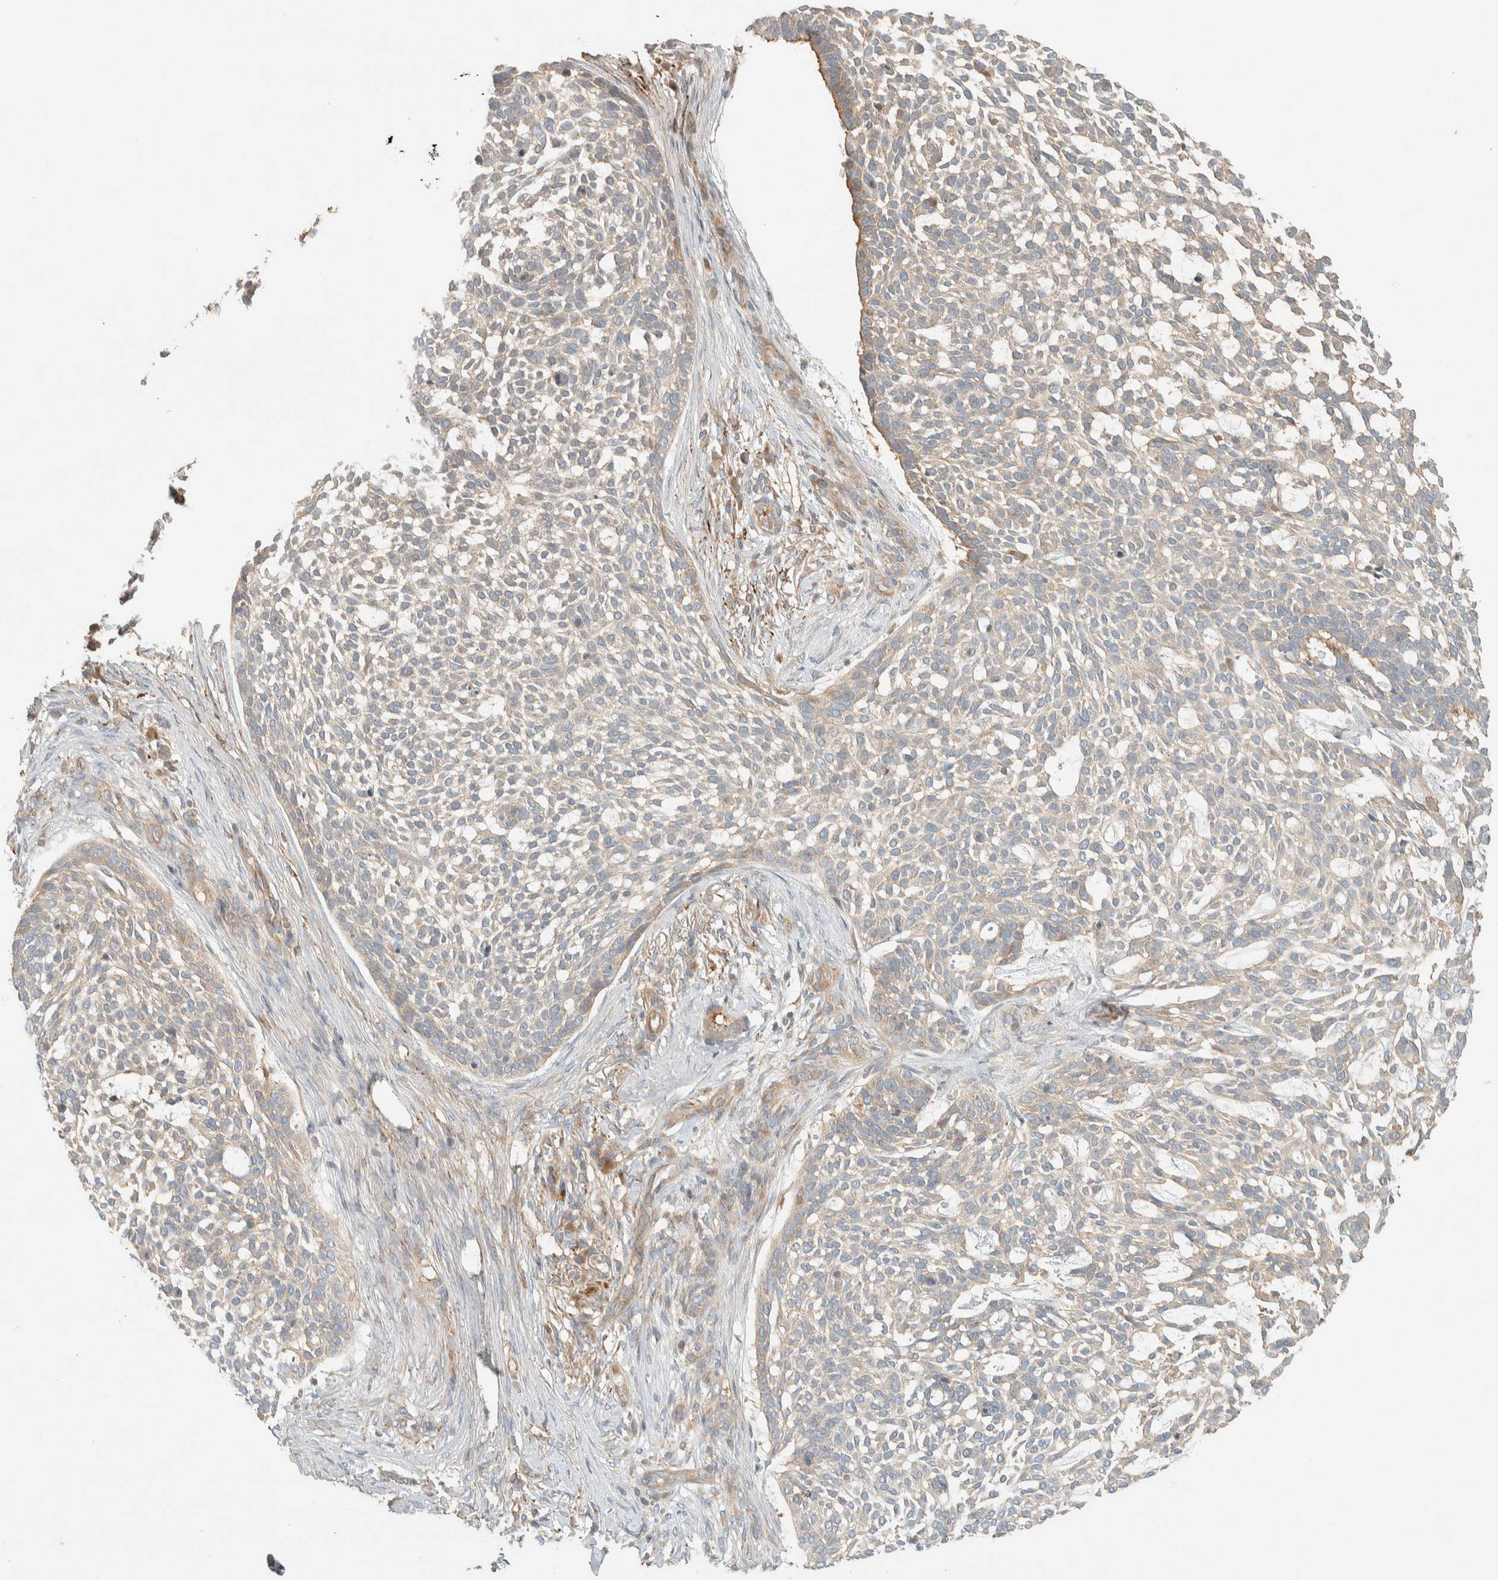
{"staining": {"intensity": "weak", "quantity": "<25%", "location": "cytoplasmic/membranous"}, "tissue": "skin cancer", "cell_type": "Tumor cells", "image_type": "cancer", "snomed": [{"axis": "morphology", "description": "Basal cell carcinoma"}, {"axis": "topography", "description": "Skin"}], "caption": "This histopathology image is of skin basal cell carcinoma stained with IHC to label a protein in brown with the nuclei are counter-stained blue. There is no positivity in tumor cells.", "gene": "FAM167A", "patient": {"sex": "female", "age": 64}}